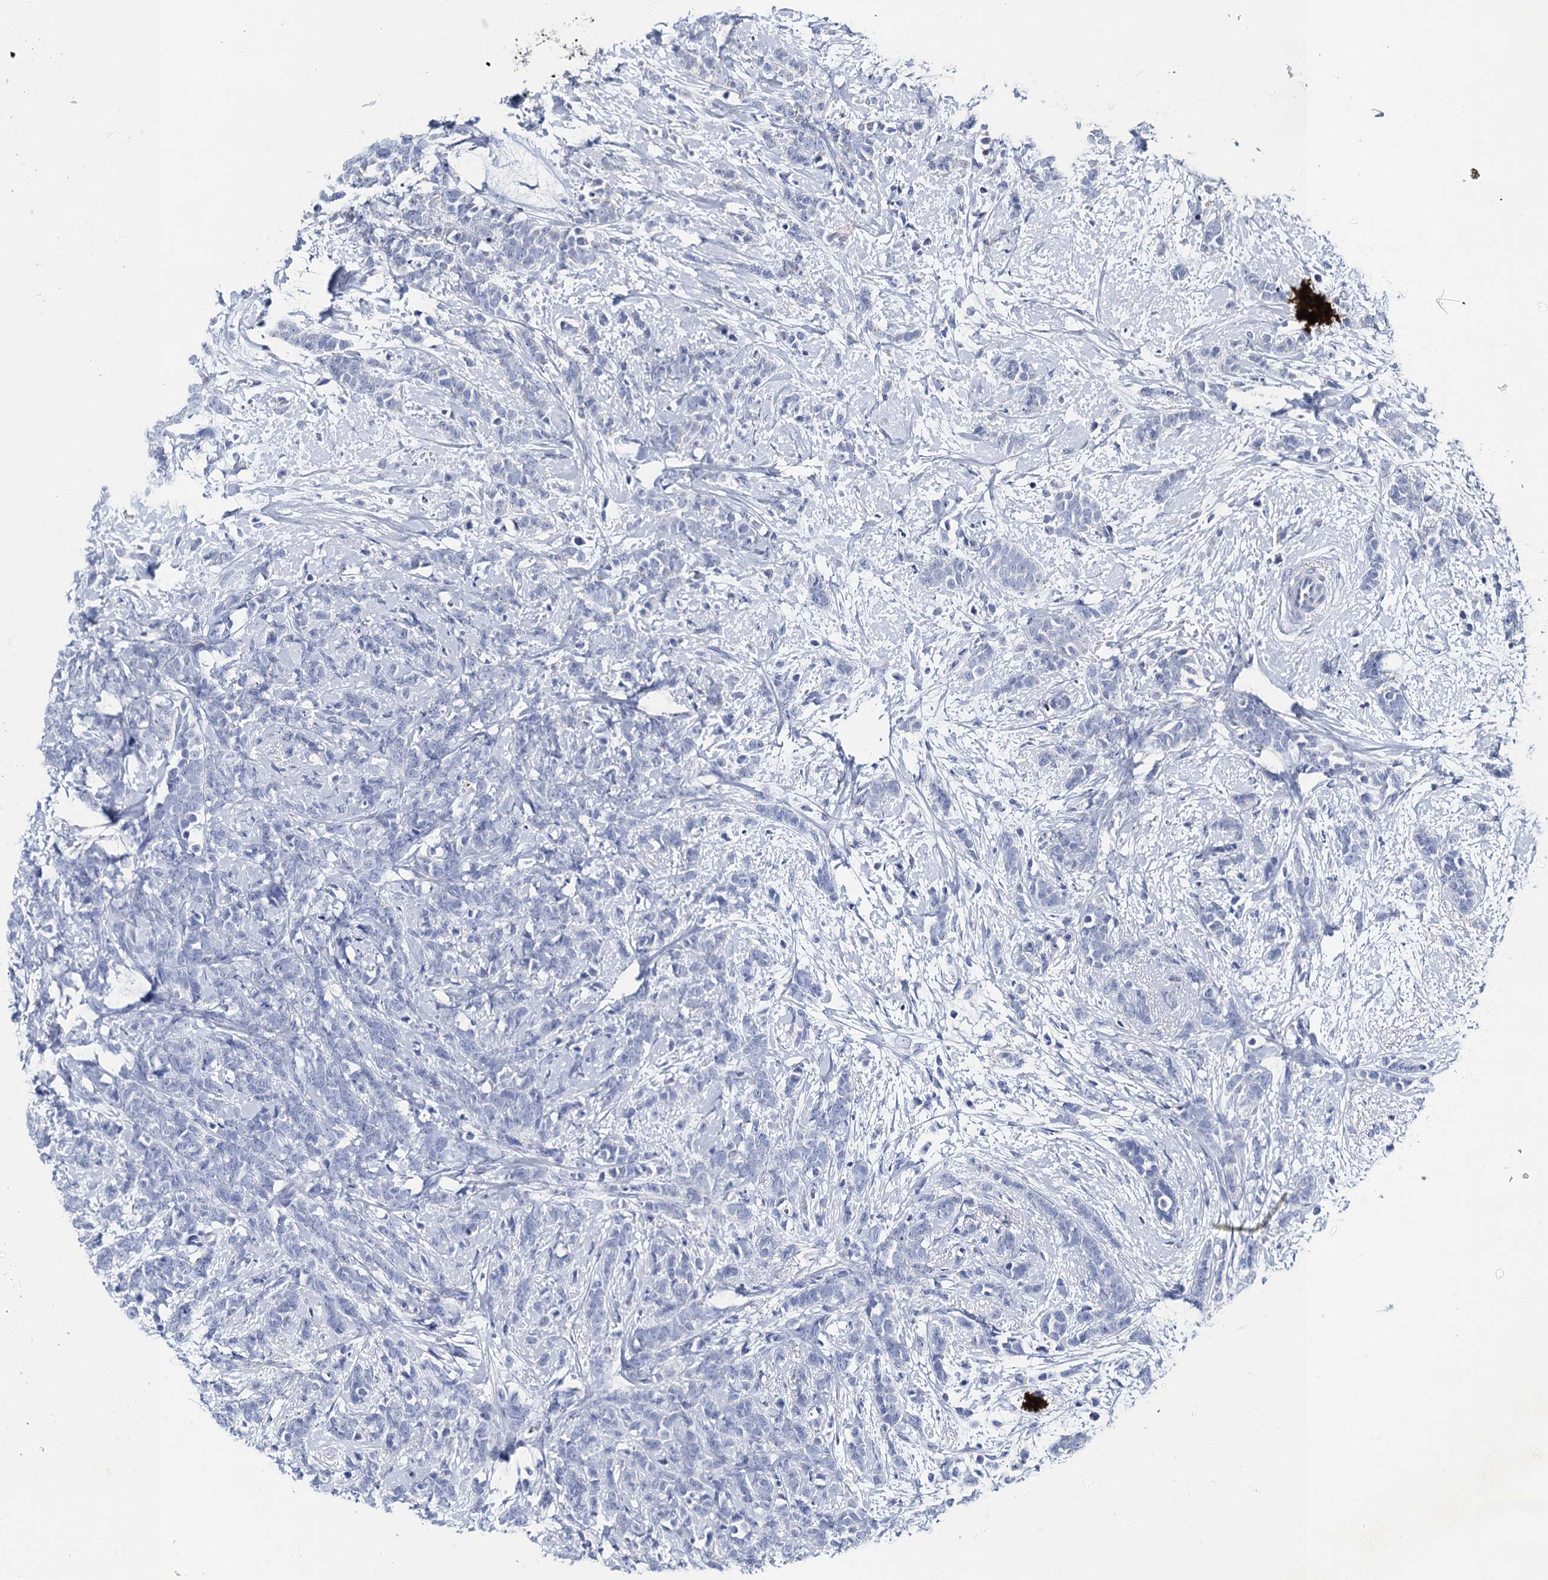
{"staining": {"intensity": "negative", "quantity": "none", "location": "none"}, "tissue": "breast cancer", "cell_type": "Tumor cells", "image_type": "cancer", "snomed": [{"axis": "morphology", "description": "Lobular carcinoma"}, {"axis": "topography", "description": "Breast"}], "caption": "This histopathology image is of breast cancer stained with IHC to label a protein in brown with the nuclei are counter-stained blue. There is no expression in tumor cells. (DAB immunohistochemistry, high magnification).", "gene": "SLC11A2", "patient": {"sex": "female", "age": 58}}